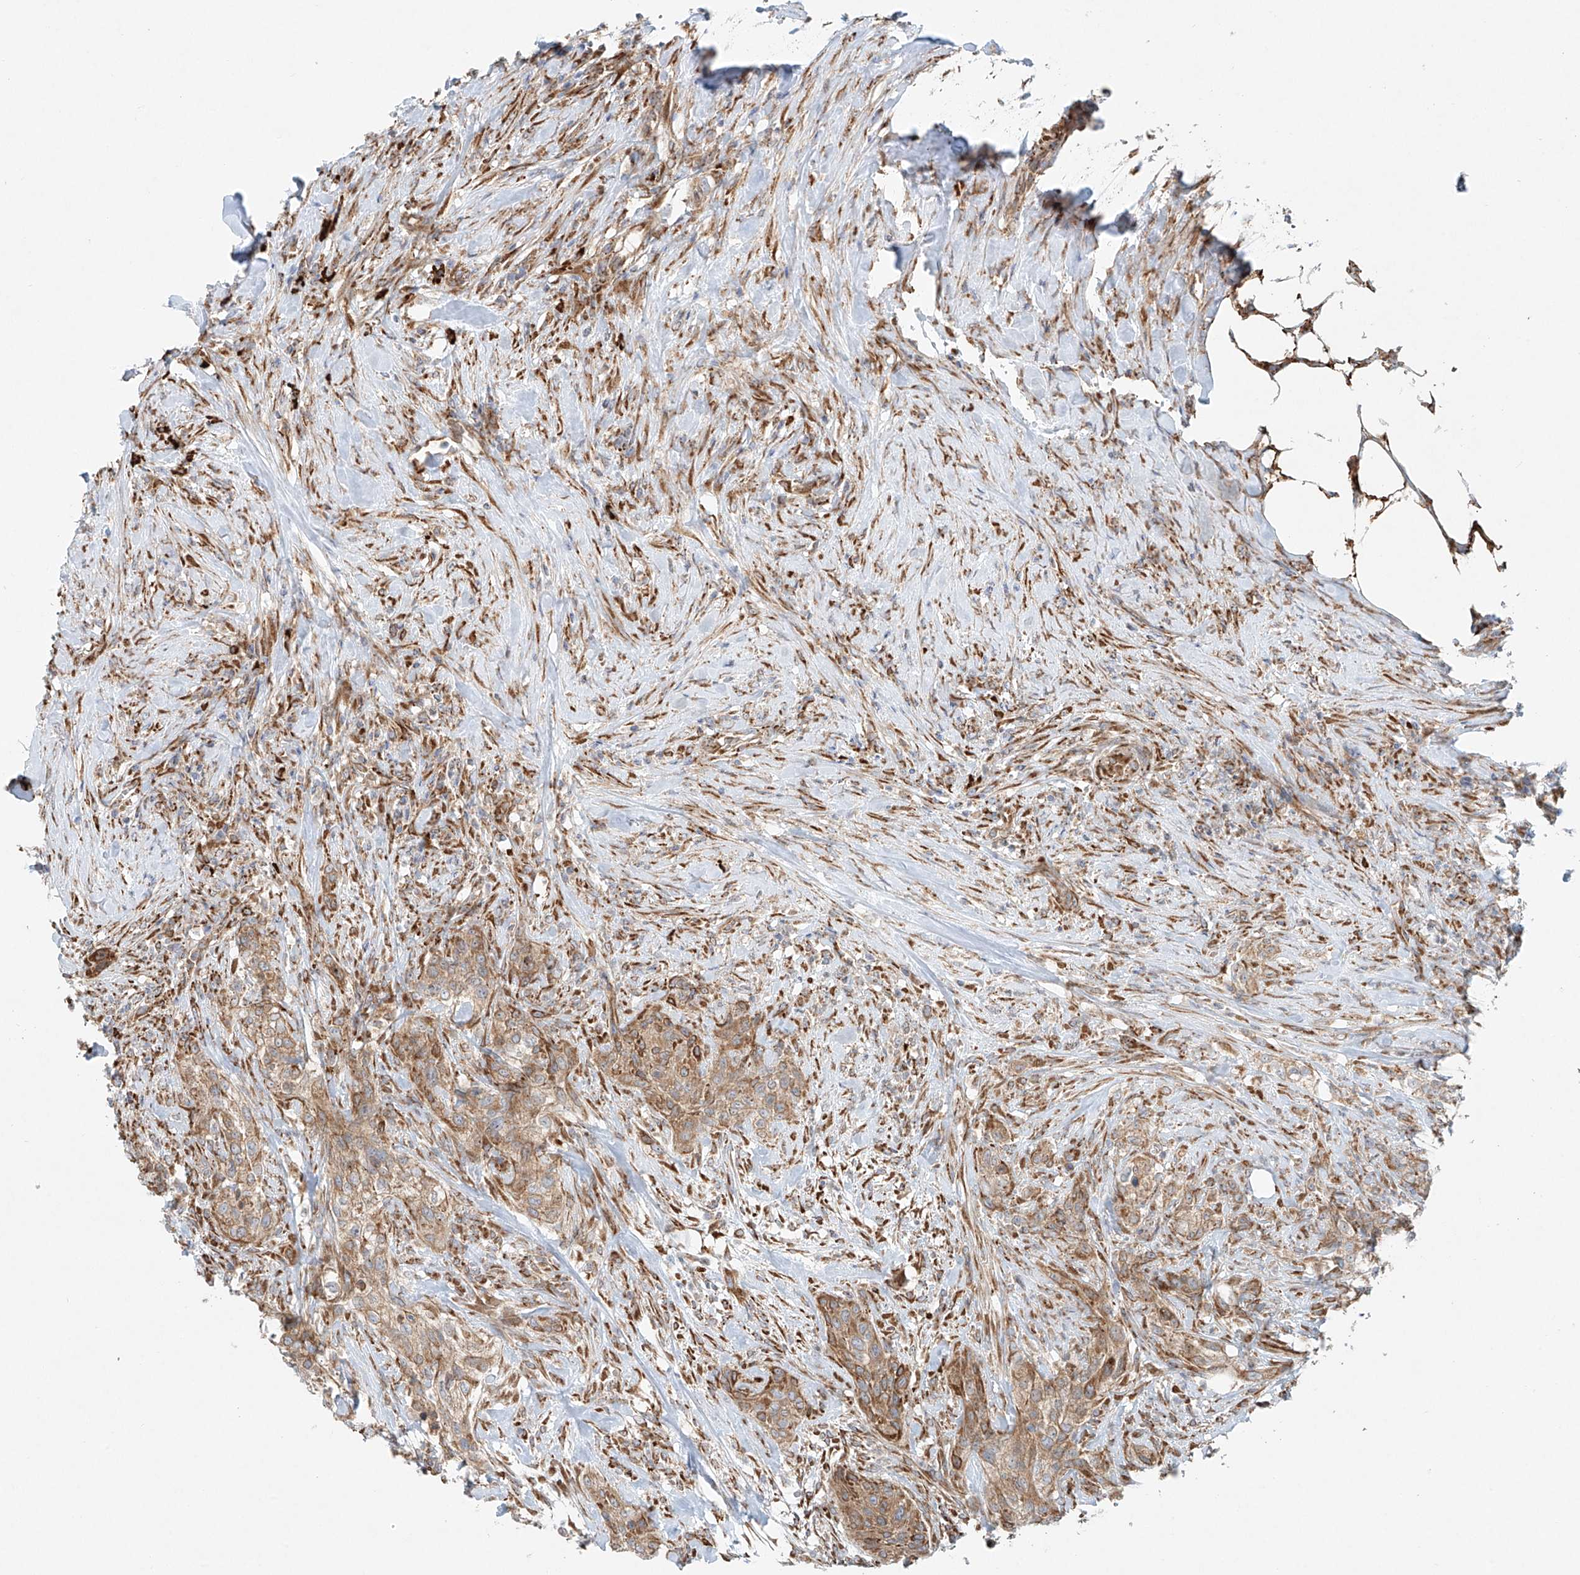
{"staining": {"intensity": "weak", "quantity": ">75%", "location": "cytoplasmic/membranous"}, "tissue": "urothelial cancer", "cell_type": "Tumor cells", "image_type": "cancer", "snomed": [{"axis": "morphology", "description": "Urothelial carcinoma, High grade"}, {"axis": "topography", "description": "Urinary bladder"}], "caption": "Brown immunohistochemical staining in urothelial carcinoma (high-grade) displays weak cytoplasmic/membranous expression in about >75% of tumor cells. (Stains: DAB (3,3'-diaminobenzidine) in brown, nuclei in blue, Microscopy: brightfield microscopy at high magnification).", "gene": "EIPR1", "patient": {"sex": "male", "age": 35}}